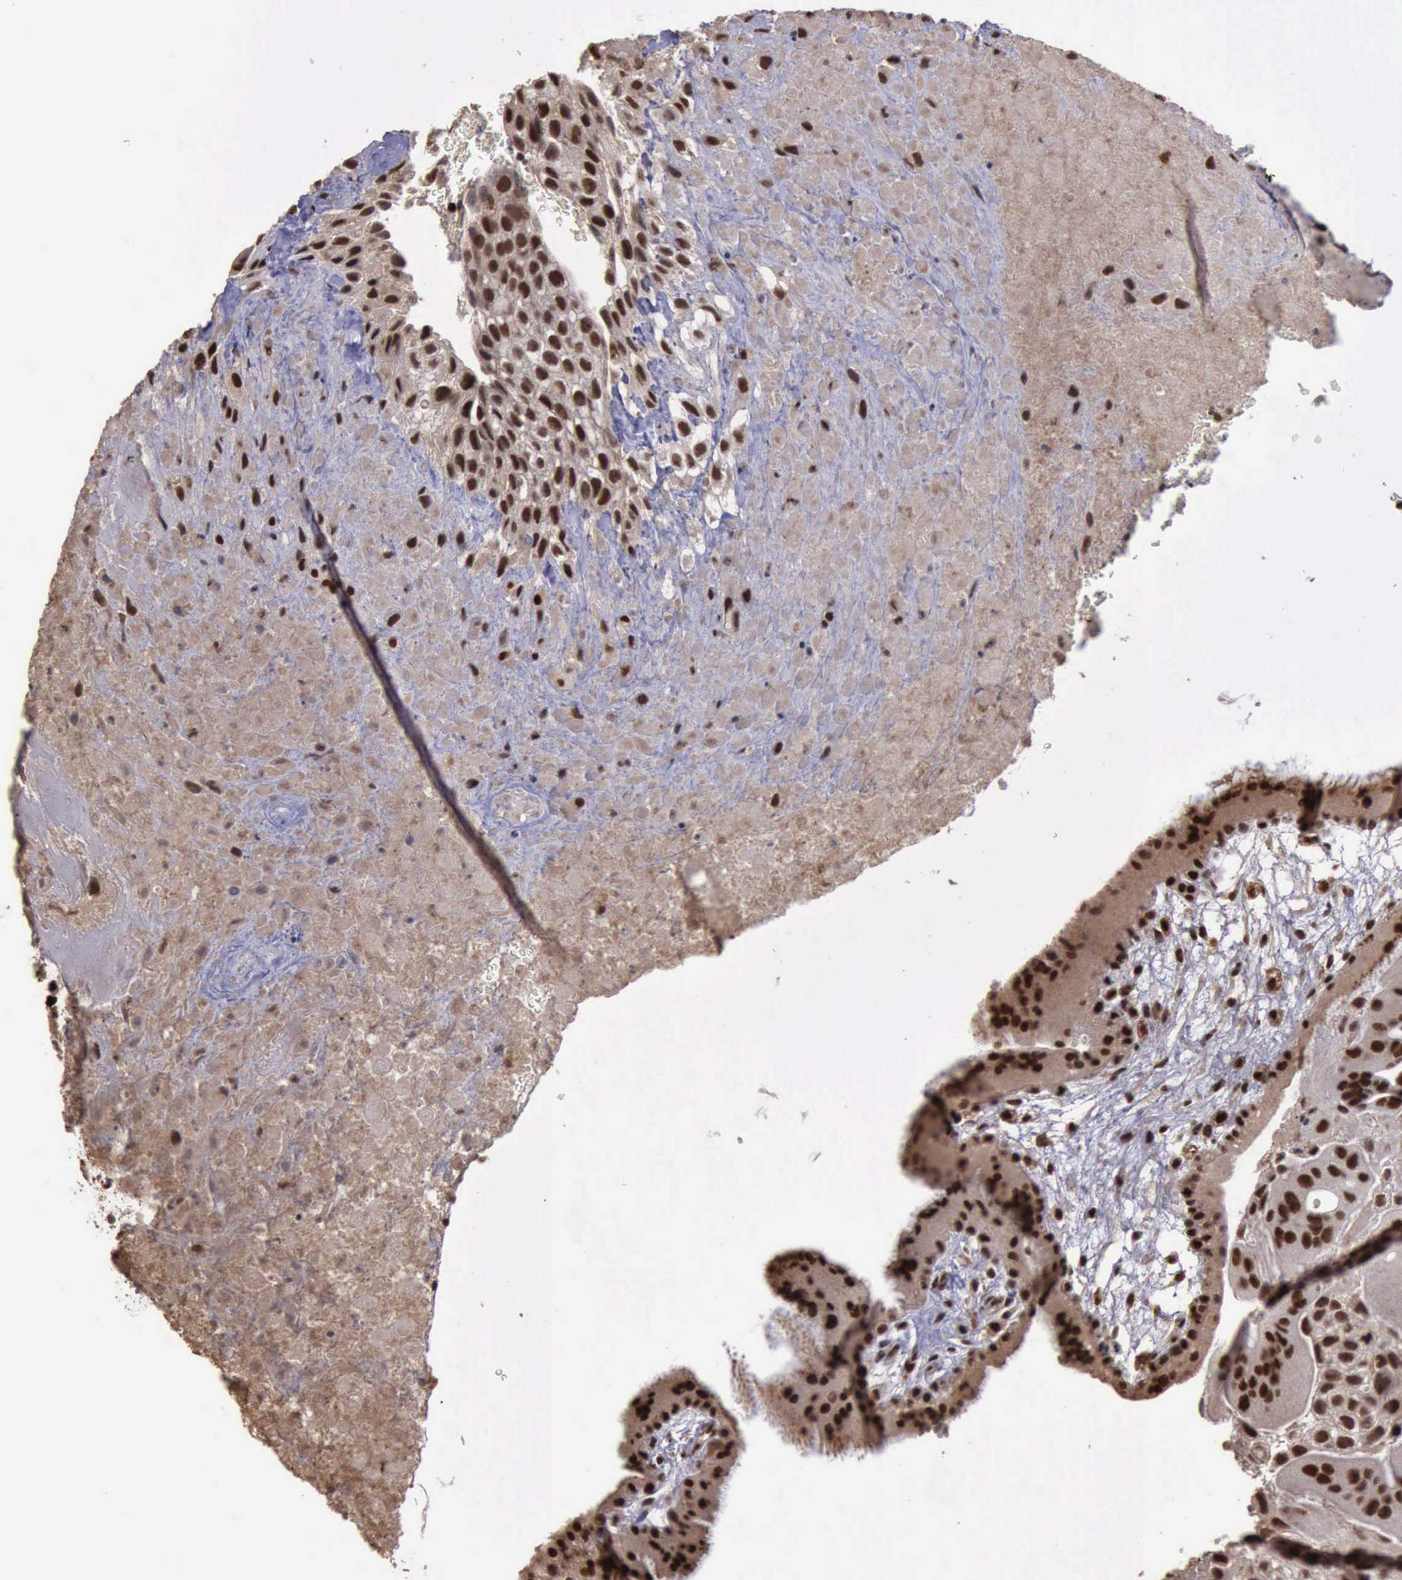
{"staining": {"intensity": "strong", "quantity": ">75%", "location": "cytoplasmic/membranous,nuclear"}, "tissue": "placenta", "cell_type": "Decidual cells", "image_type": "normal", "snomed": [{"axis": "morphology", "description": "Normal tissue, NOS"}, {"axis": "topography", "description": "Placenta"}], "caption": "Approximately >75% of decidual cells in unremarkable placenta reveal strong cytoplasmic/membranous,nuclear protein expression as visualized by brown immunohistochemical staining.", "gene": "TRMT2A", "patient": {"sex": "female", "age": 19}}